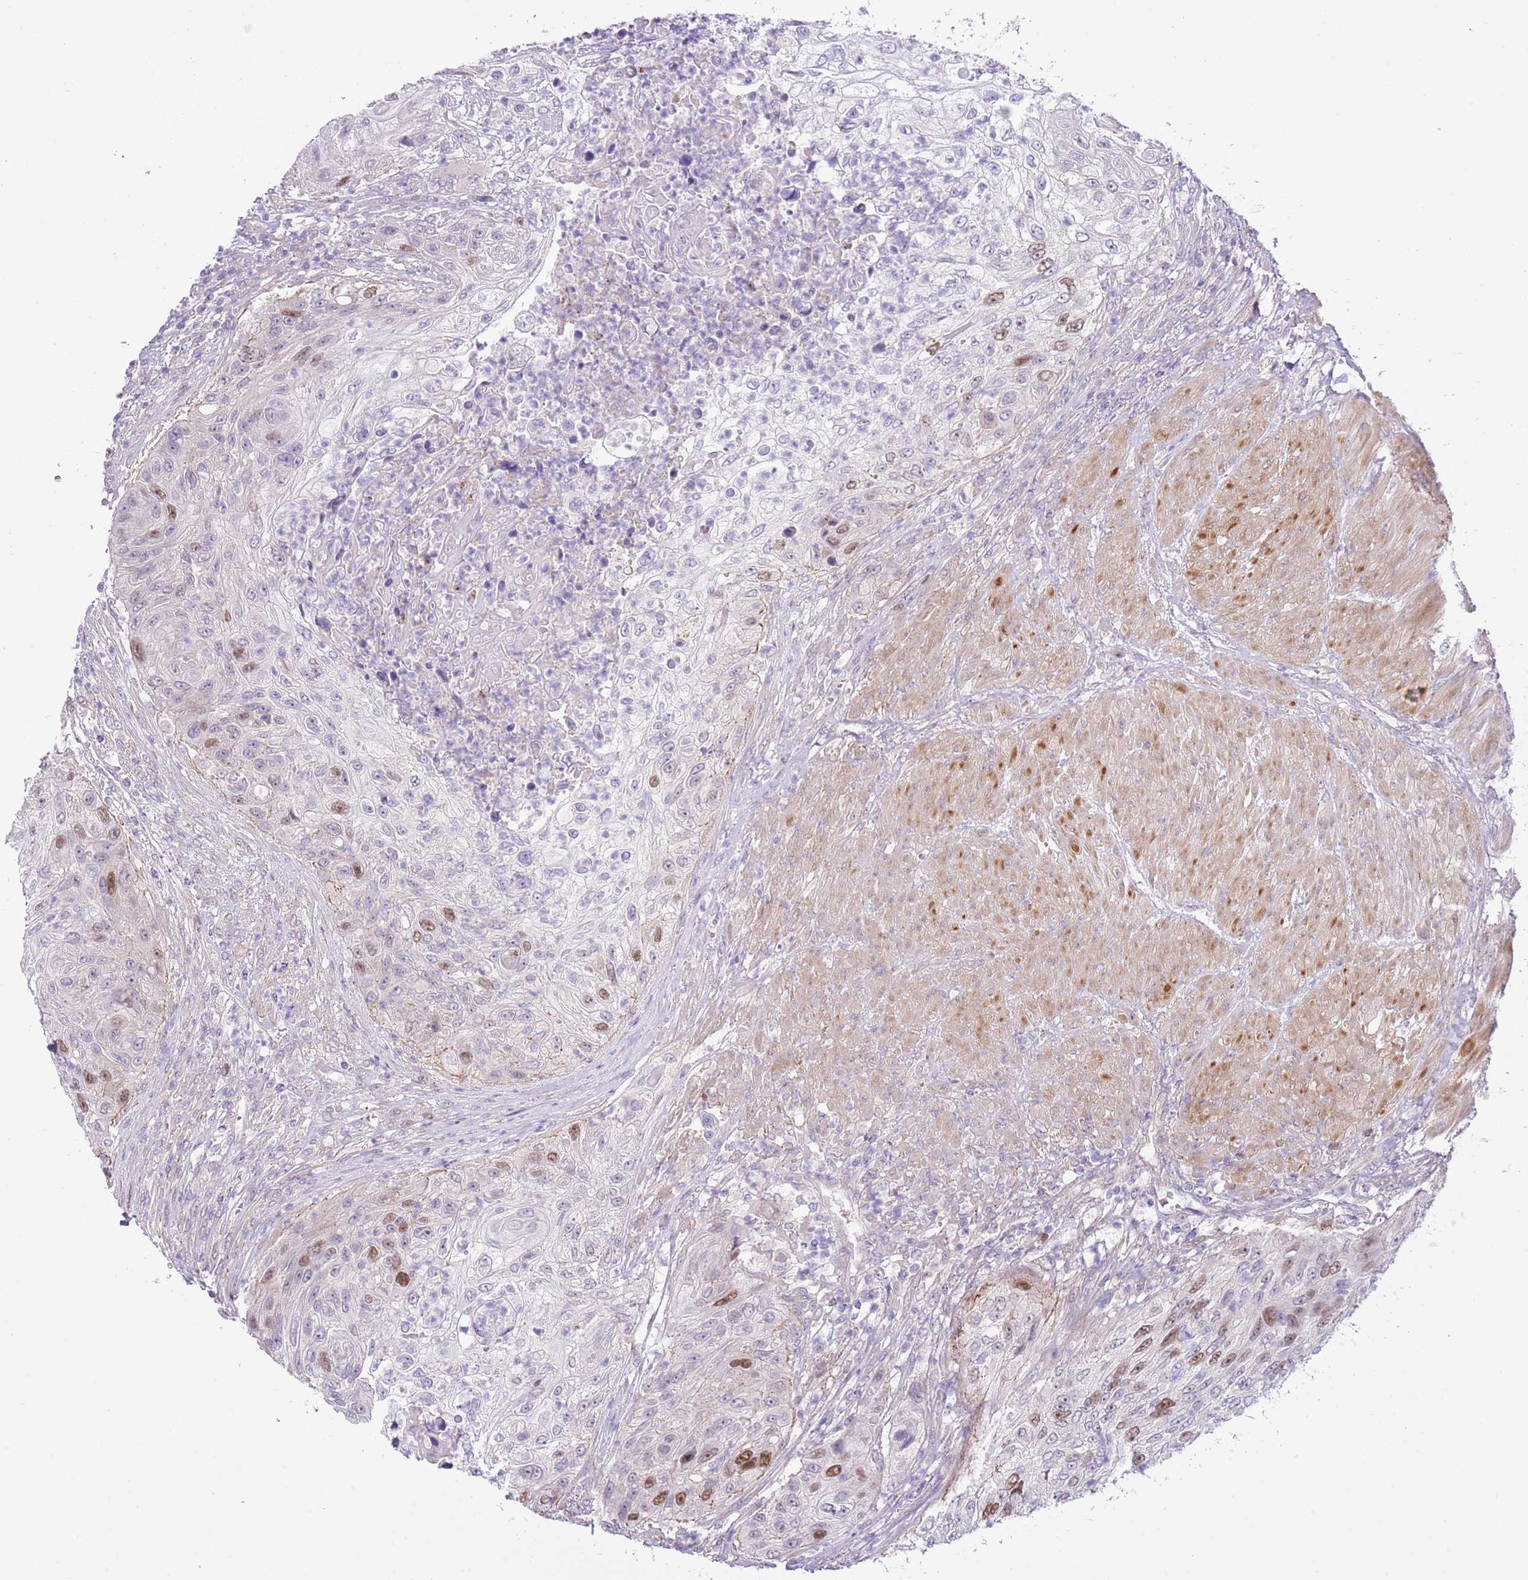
{"staining": {"intensity": "moderate", "quantity": "<25%", "location": "nuclear"}, "tissue": "urothelial cancer", "cell_type": "Tumor cells", "image_type": "cancer", "snomed": [{"axis": "morphology", "description": "Urothelial carcinoma, High grade"}, {"axis": "topography", "description": "Urinary bladder"}], "caption": "High-grade urothelial carcinoma stained with DAB IHC exhibits low levels of moderate nuclear positivity in approximately <25% of tumor cells. The staining was performed using DAB to visualize the protein expression in brown, while the nuclei were stained in blue with hematoxylin (Magnification: 20x).", "gene": "FBRSL1", "patient": {"sex": "female", "age": 60}}